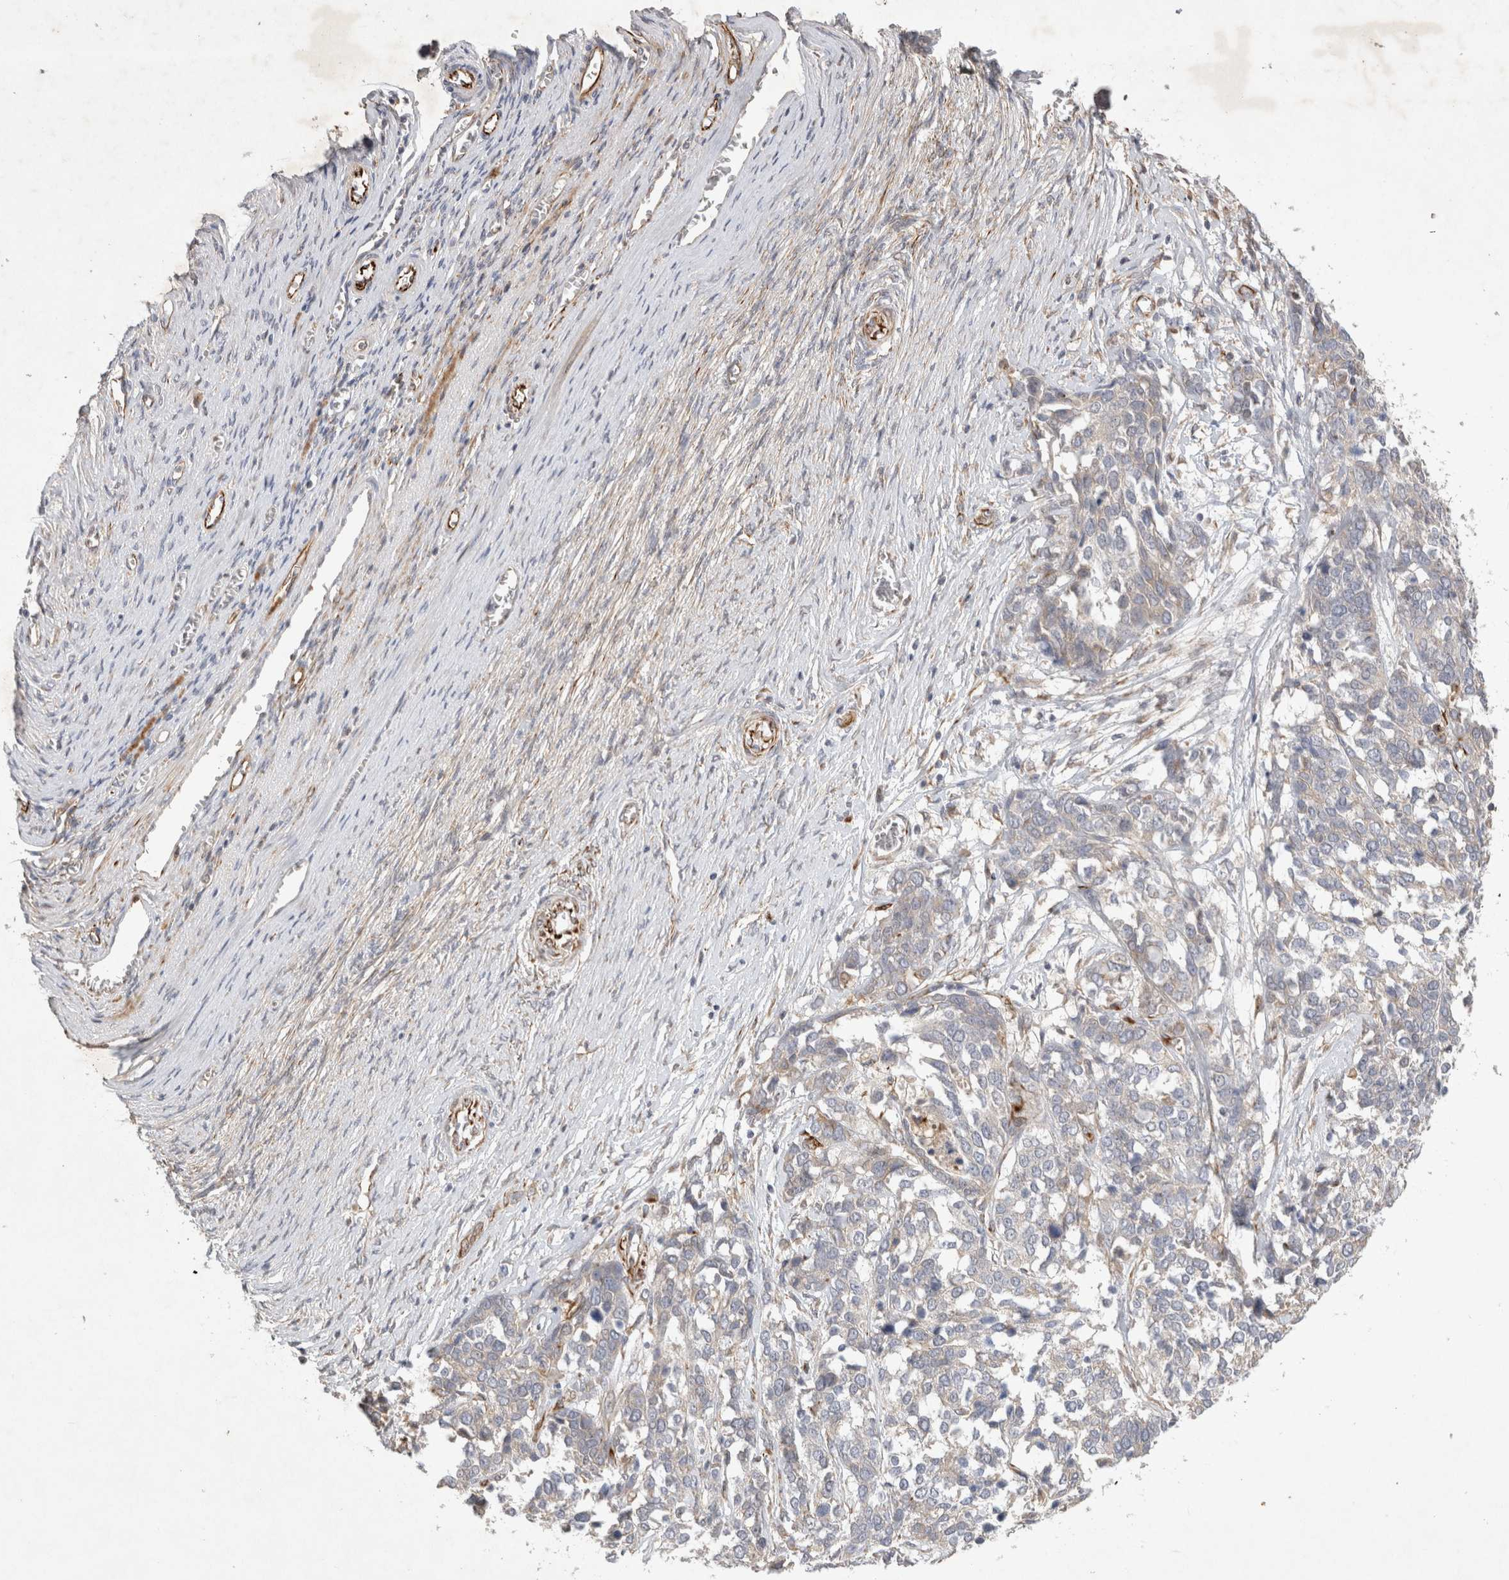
{"staining": {"intensity": "negative", "quantity": "none", "location": "none"}, "tissue": "ovarian cancer", "cell_type": "Tumor cells", "image_type": "cancer", "snomed": [{"axis": "morphology", "description": "Cystadenocarcinoma, serous, NOS"}, {"axis": "topography", "description": "Ovary"}], "caption": "The immunohistochemistry photomicrograph has no significant positivity in tumor cells of ovarian cancer tissue.", "gene": "NMU", "patient": {"sex": "female", "age": 44}}